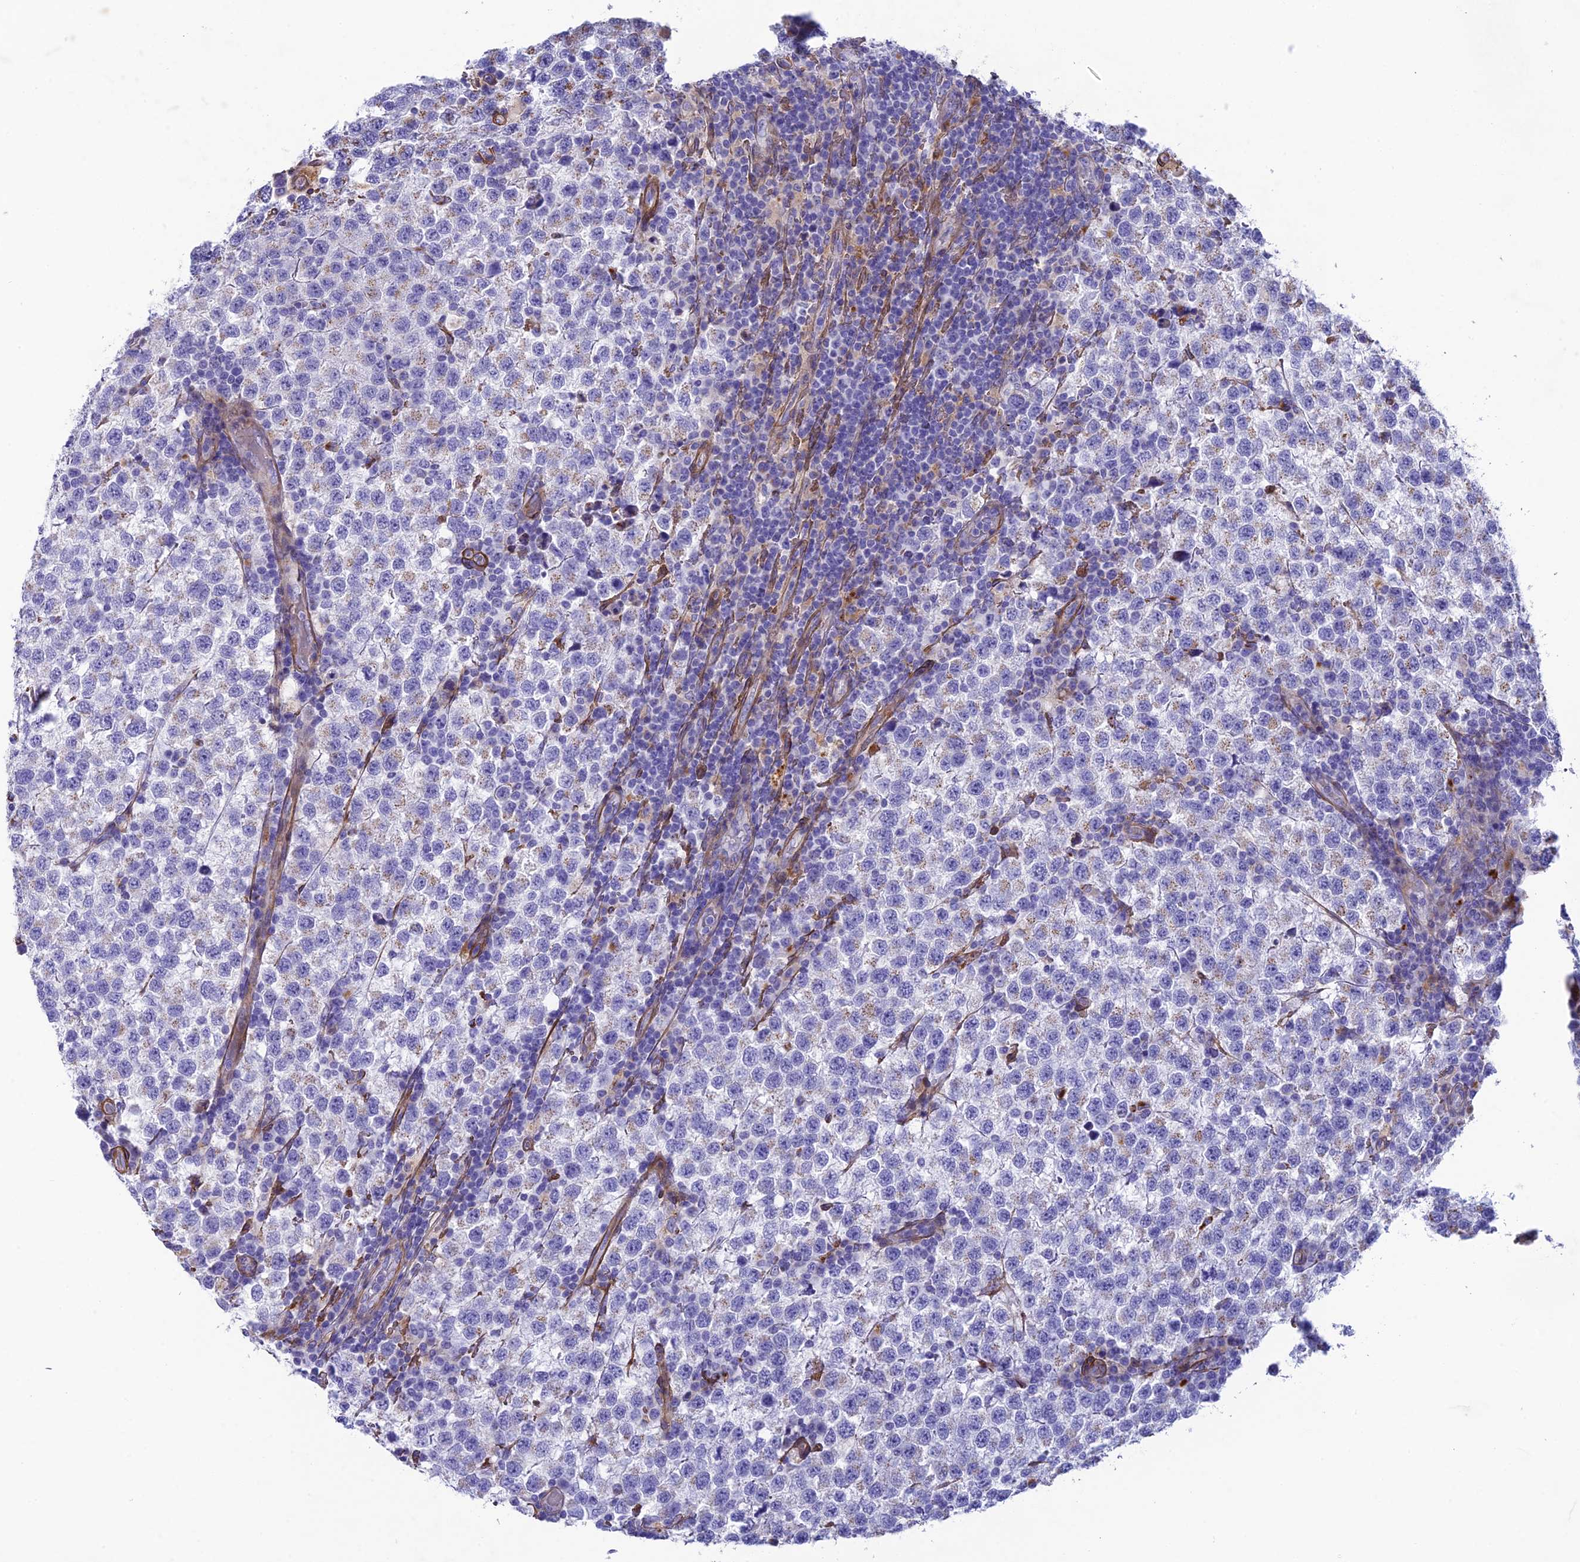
{"staining": {"intensity": "negative", "quantity": "none", "location": "none"}, "tissue": "testis cancer", "cell_type": "Tumor cells", "image_type": "cancer", "snomed": [{"axis": "morphology", "description": "Seminoma, NOS"}, {"axis": "topography", "description": "Testis"}], "caption": "A photomicrograph of human seminoma (testis) is negative for staining in tumor cells.", "gene": "TNS1", "patient": {"sex": "male", "age": 34}}